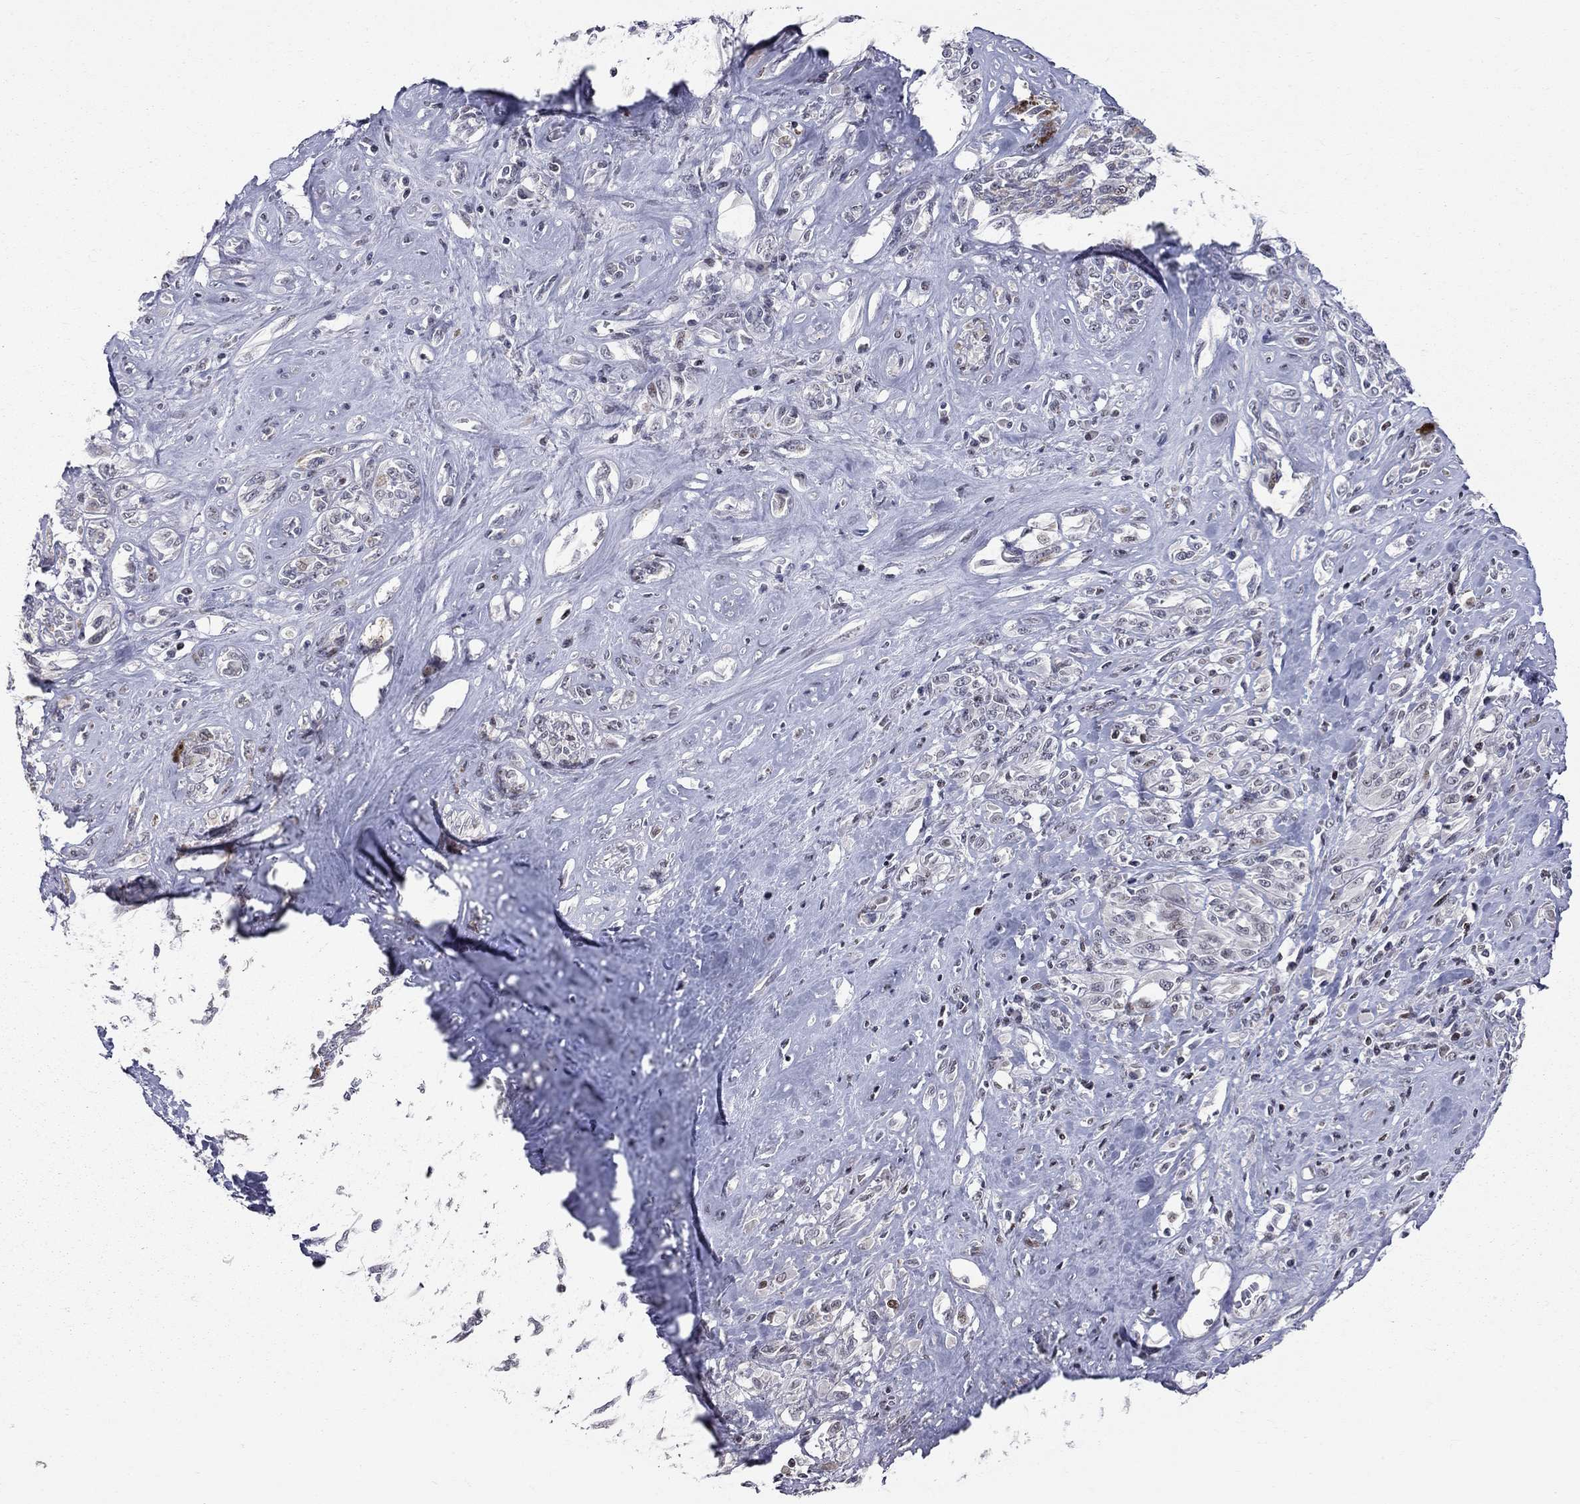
{"staining": {"intensity": "weak", "quantity": "<25%", "location": "nuclear"}, "tissue": "melanoma", "cell_type": "Tumor cells", "image_type": "cancer", "snomed": [{"axis": "morphology", "description": "Malignant melanoma, NOS"}, {"axis": "topography", "description": "Skin"}], "caption": "Melanoma was stained to show a protein in brown. There is no significant expression in tumor cells.", "gene": "HDAC3", "patient": {"sex": "female", "age": 91}}